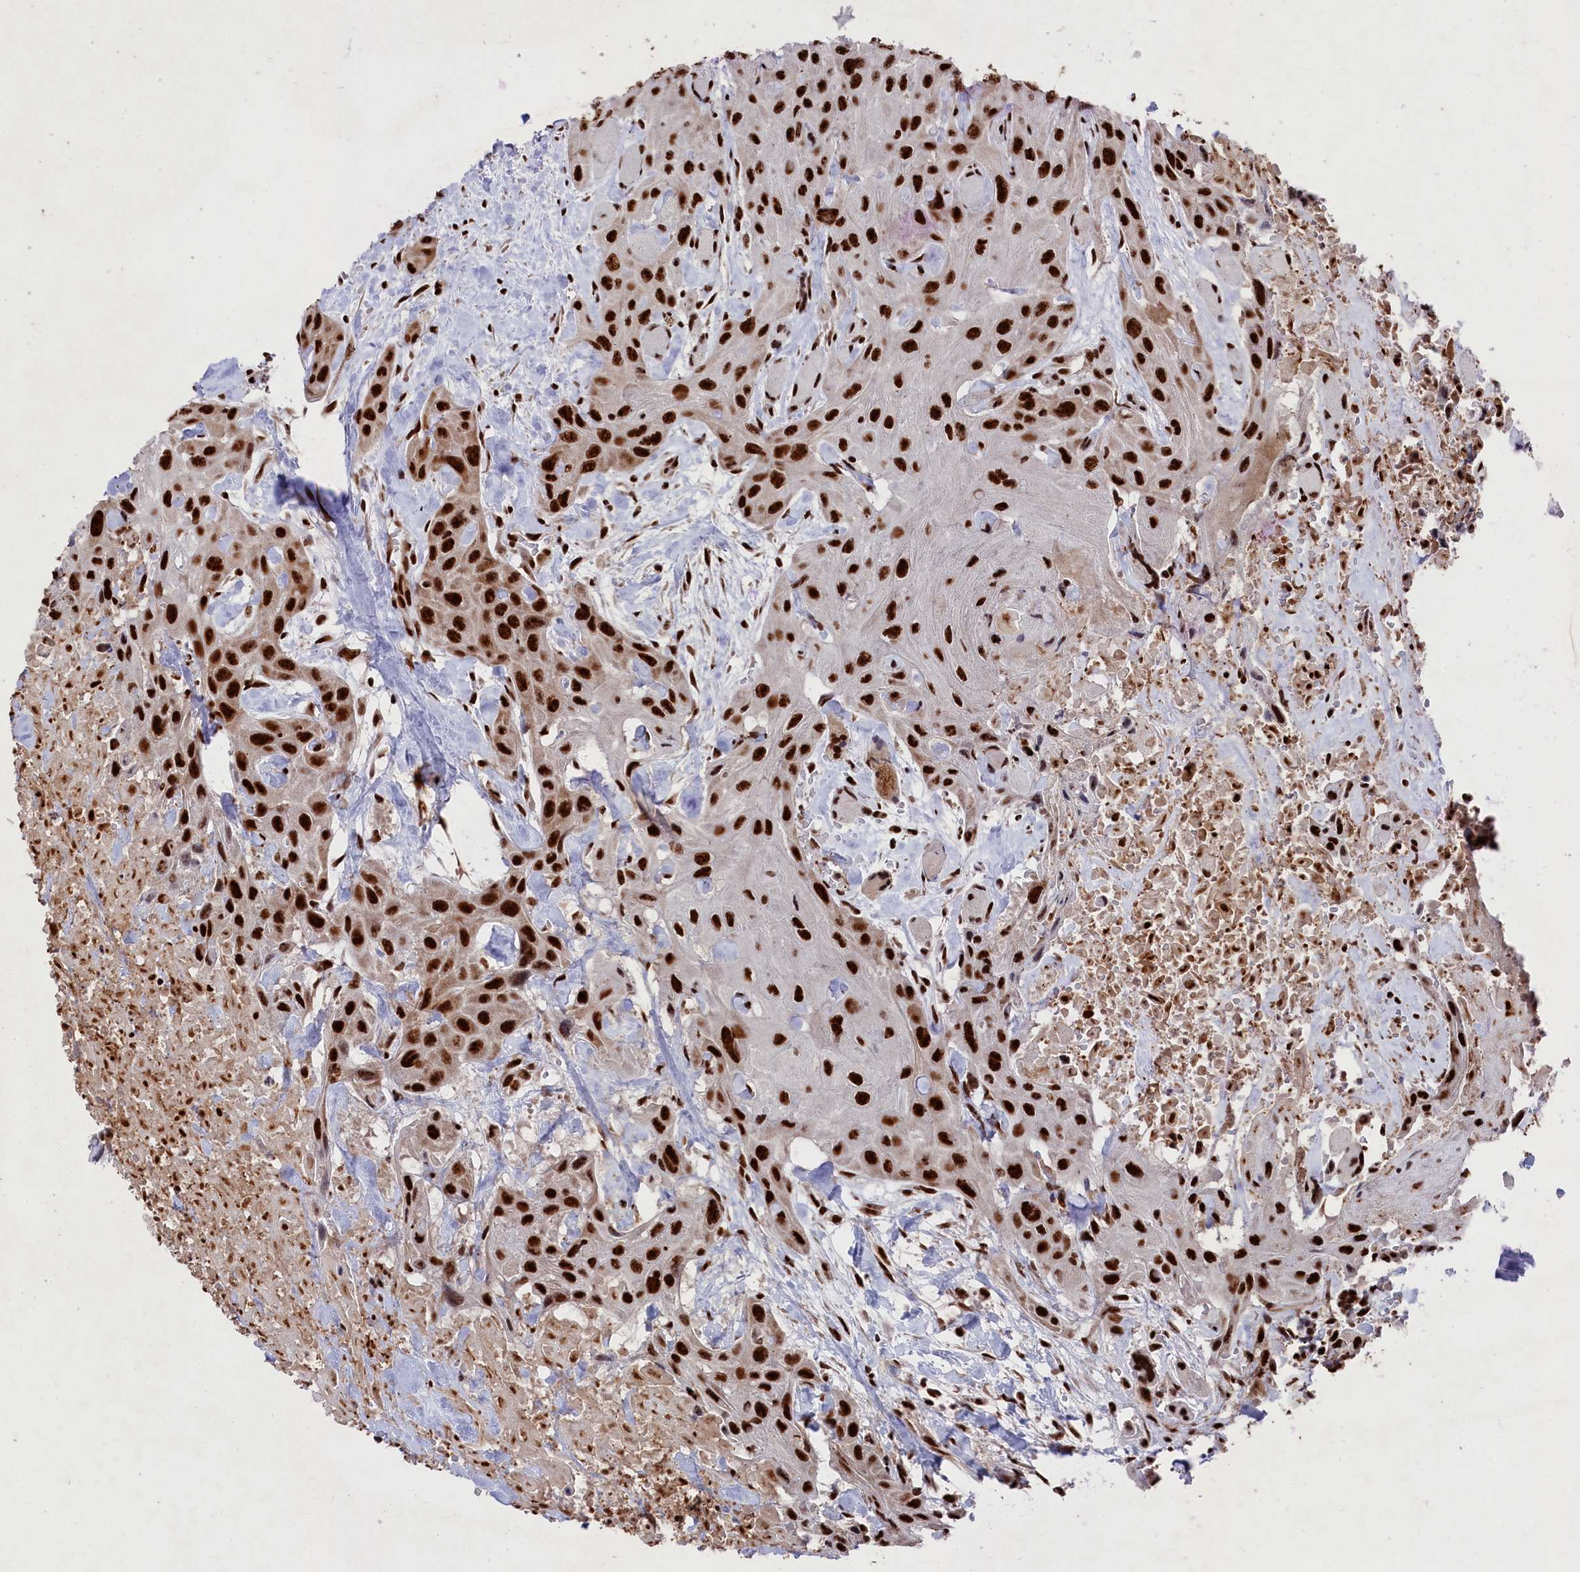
{"staining": {"intensity": "strong", "quantity": ">75%", "location": "nuclear"}, "tissue": "head and neck cancer", "cell_type": "Tumor cells", "image_type": "cancer", "snomed": [{"axis": "morphology", "description": "Squamous cell carcinoma, NOS"}, {"axis": "topography", "description": "Head-Neck"}], "caption": "An immunohistochemistry micrograph of tumor tissue is shown. Protein staining in brown labels strong nuclear positivity in head and neck cancer within tumor cells.", "gene": "PRPF31", "patient": {"sex": "male", "age": 81}}